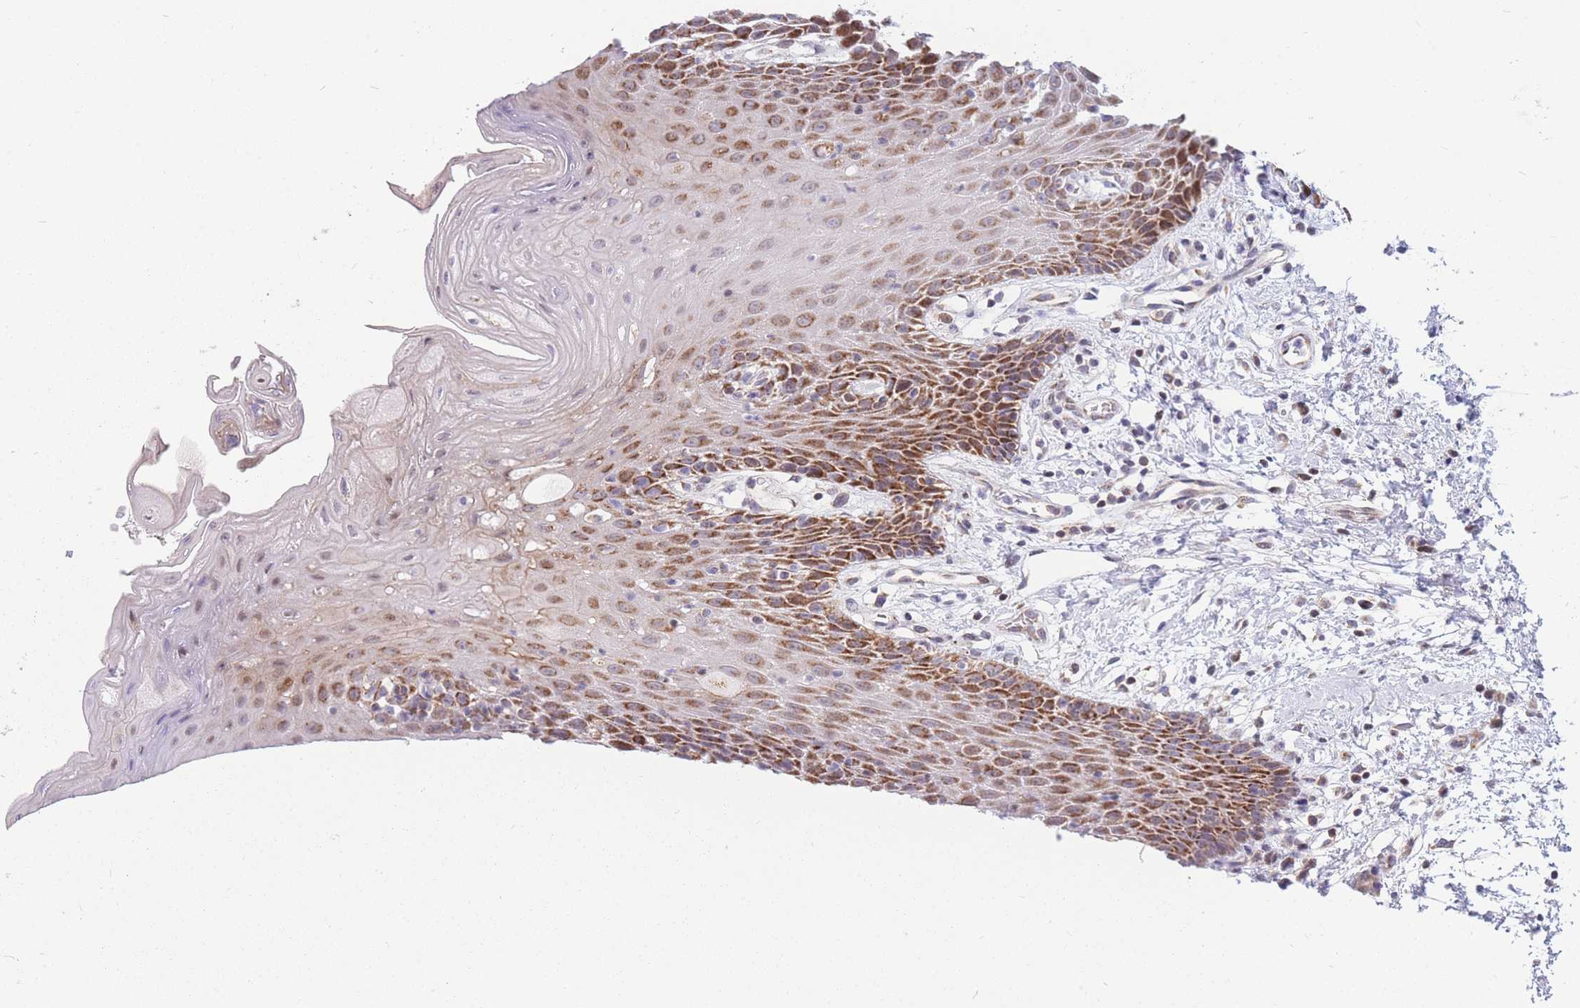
{"staining": {"intensity": "moderate", "quantity": ">75%", "location": "cytoplasmic/membranous"}, "tissue": "oral mucosa", "cell_type": "Squamous epithelial cells", "image_type": "normal", "snomed": [{"axis": "morphology", "description": "Normal tissue, NOS"}, {"axis": "topography", "description": "Oral tissue"}, {"axis": "topography", "description": "Tounge, NOS"}], "caption": "A brown stain highlights moderate cytoplasmic/membranous positivity of a protein in squamous epithelial cells of benign human oral mucosa.", "gene": "HSPE1", "patient": {"sex": "female", "age": 59}}